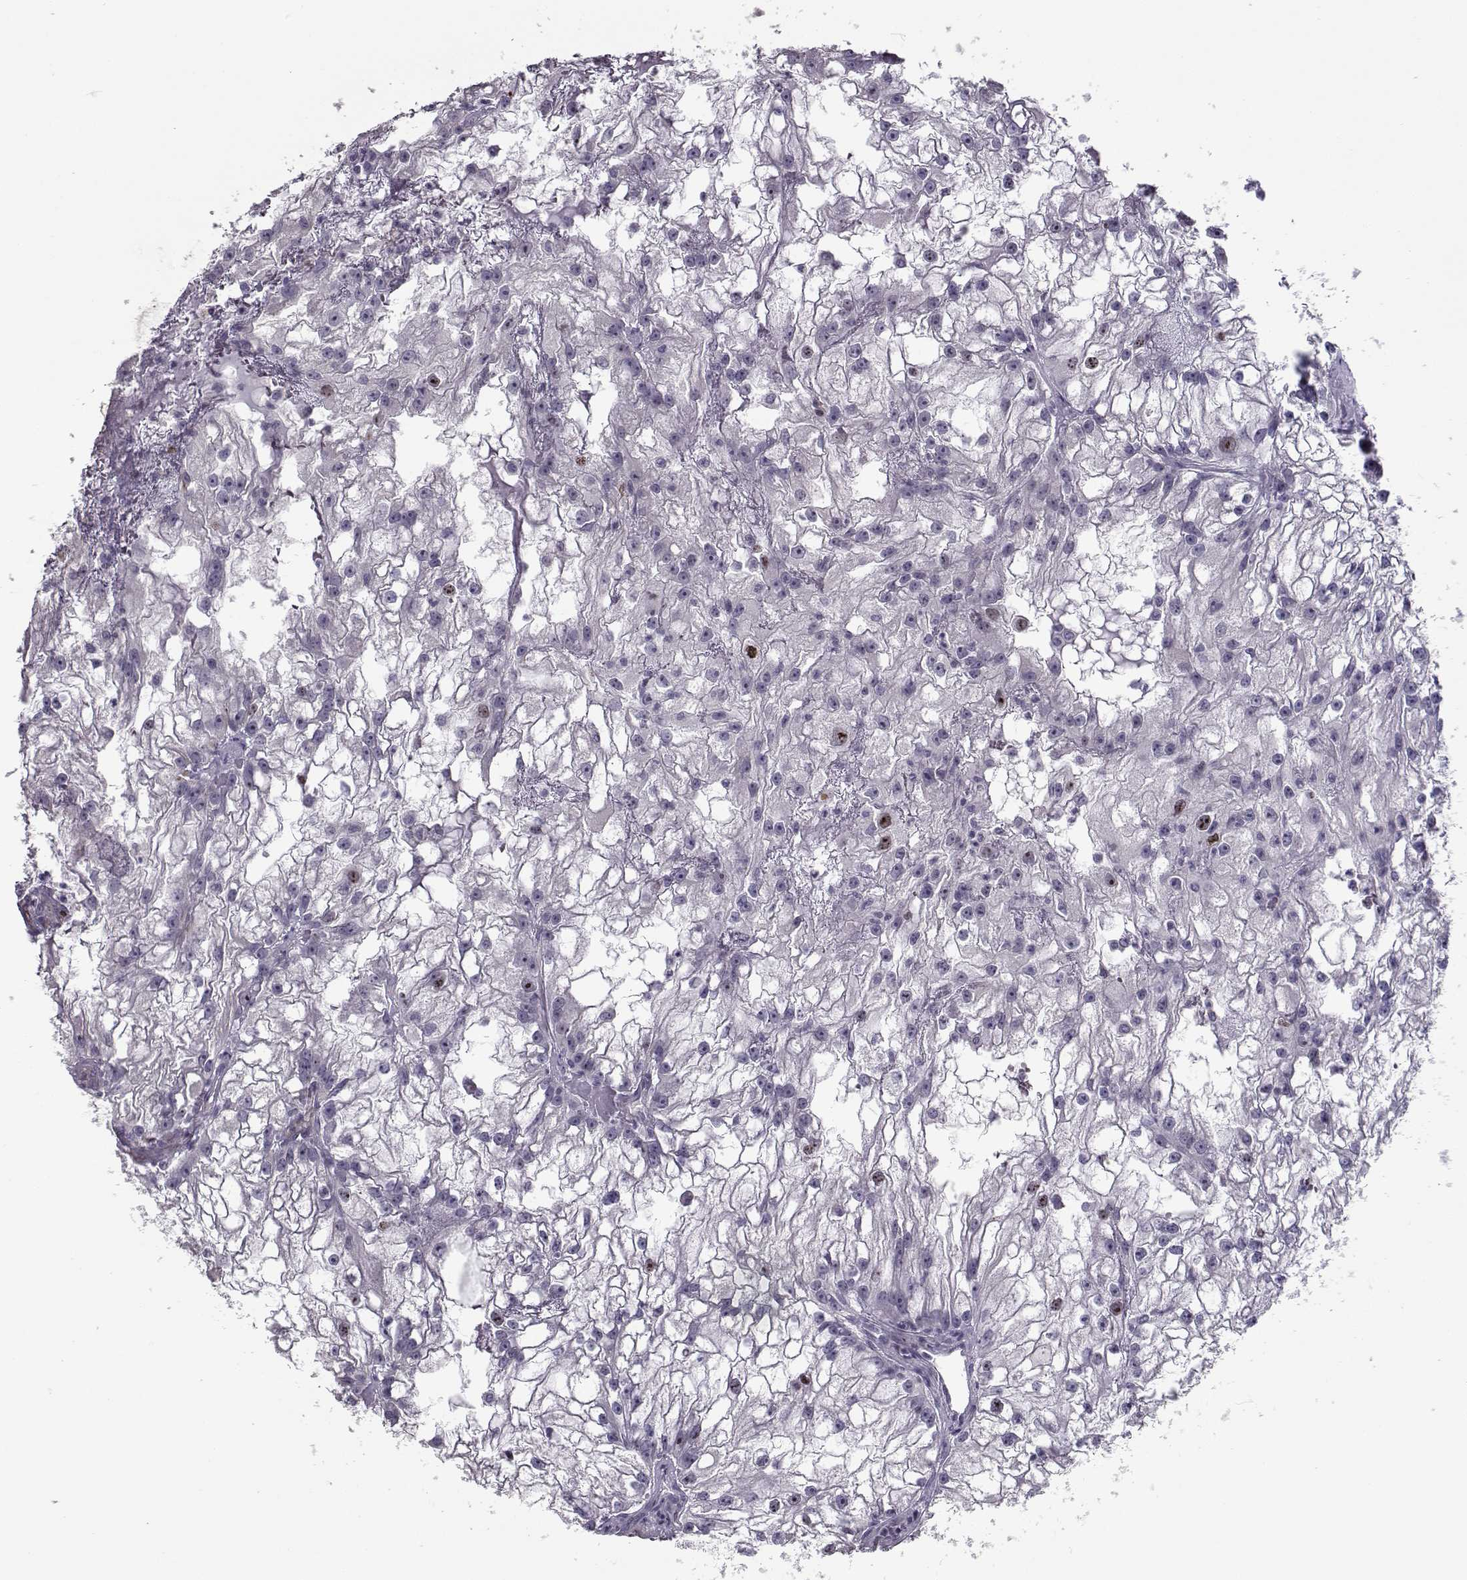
{"staining": {"intensity": "weak", "quantity": "<25%", "location": "nuclear"}, "tissue": "renal cancer", "cell_type": "Tumor cells", "image_type": "cancer", "snomed": [{"axis": "morphology", "description": "Adenocarcinoma, NOS"}, {"axis": "topography", "description": "Kidney"}], "caption": "Immunohistochemistry micrograph of neoplastic tissue: human adenocarcinoma (renal) stained with DAB displays no significant protein positivity in tumor cells.", "gene": "NPW", "patient": {"sex": "male", "age": 59}}